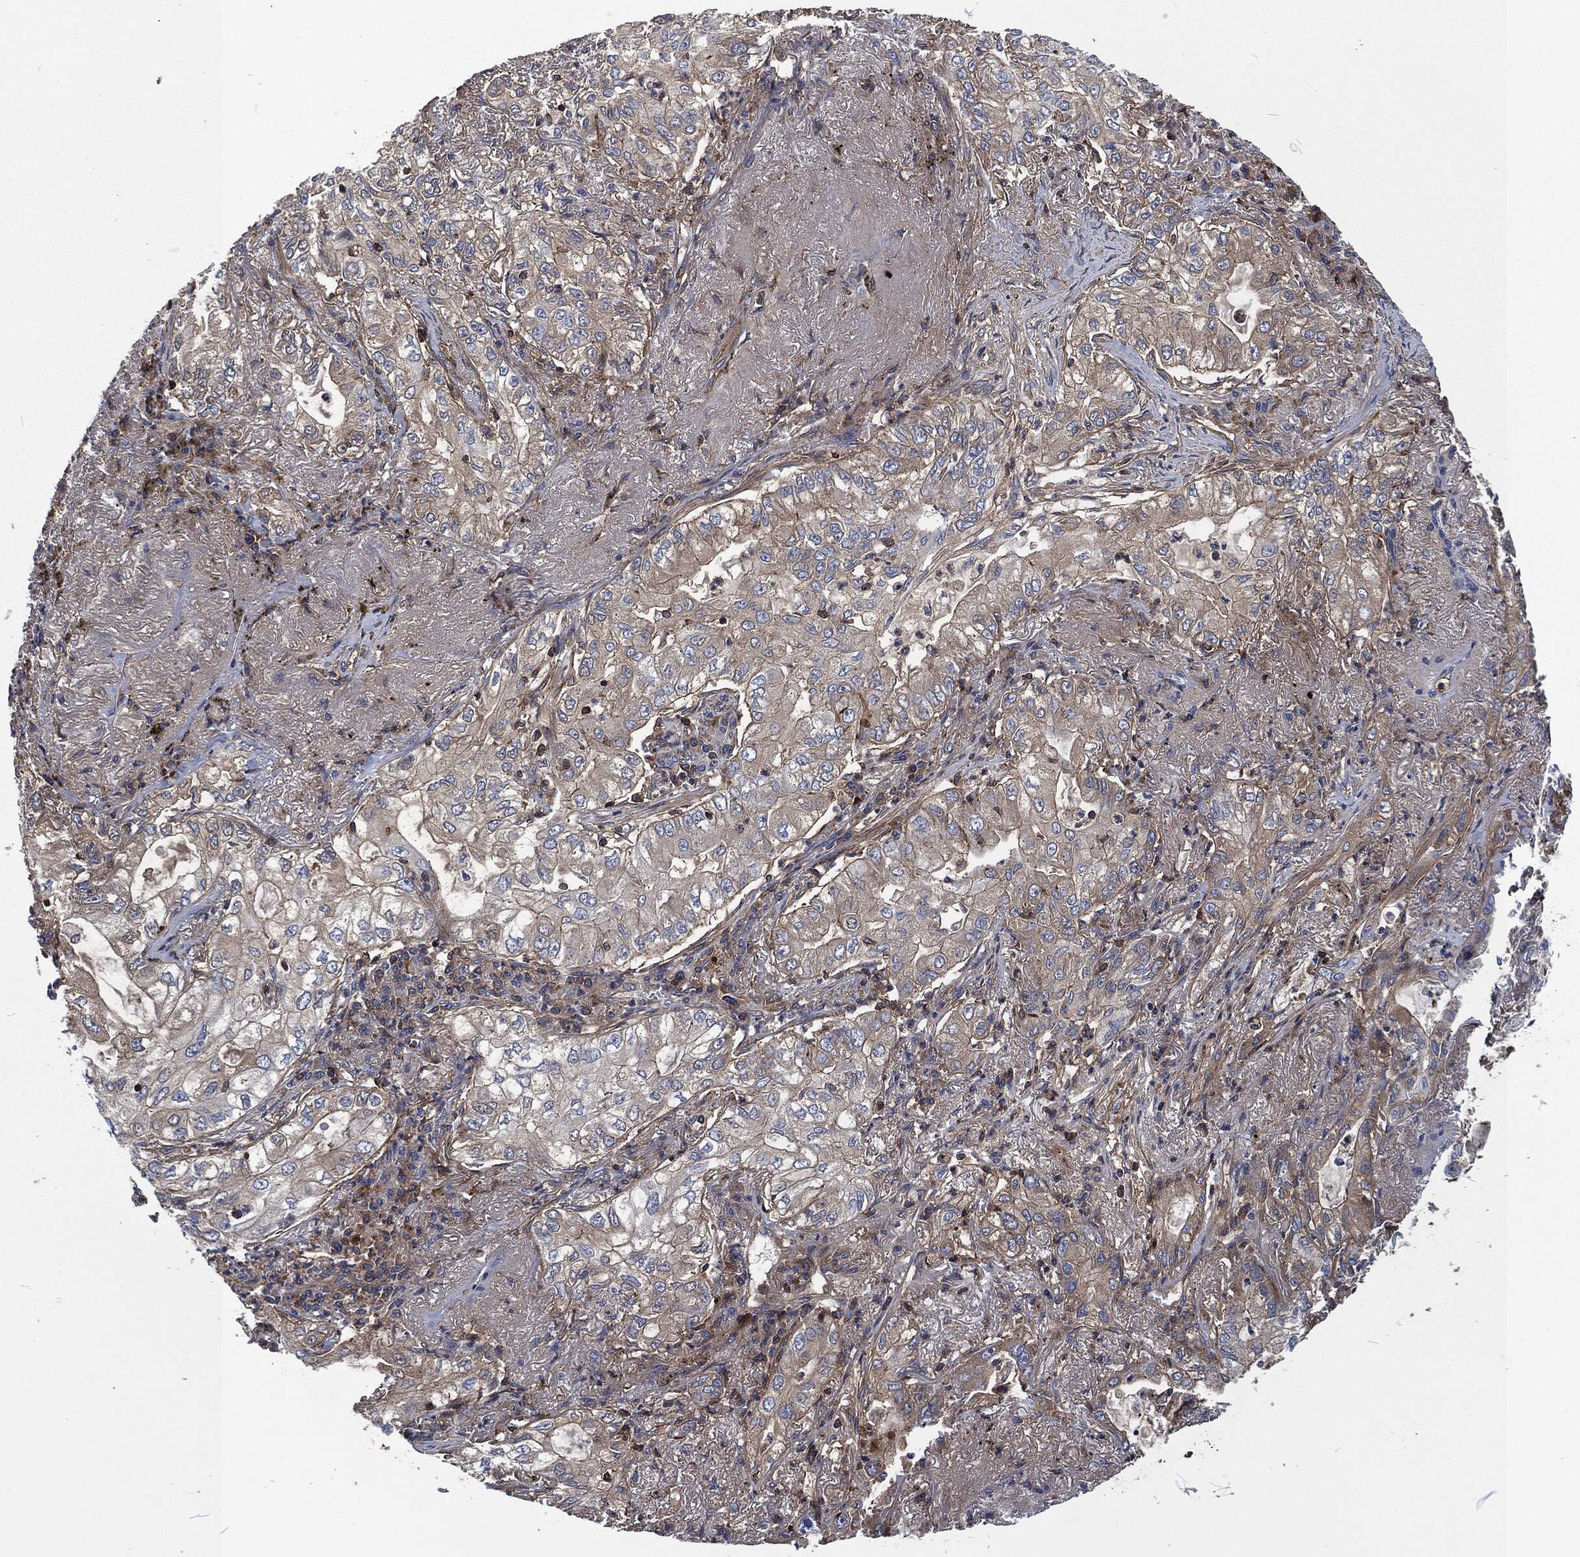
{"staining": {"intensity": "moderate", "quantity": "<25%", "location": "cytoplasmic/membranous"}, "tissue": "lung cancer", "cell_type": "Tumor cells", "image_type": "cancer", "snomed": [{"axis": "morphology", "description": "Adenocarcinoma, NOS"}, {"axis": "topography", "description": "Lung"}], "caption": "Immunohistochemistry of human lung adenocarcinoma shows low levels of moderate cytoplasmic/membranous positivity in approximately <25% of tumor cells.", "gene": "LGALS9", "patient": {"sex": "female", "age": 73}}